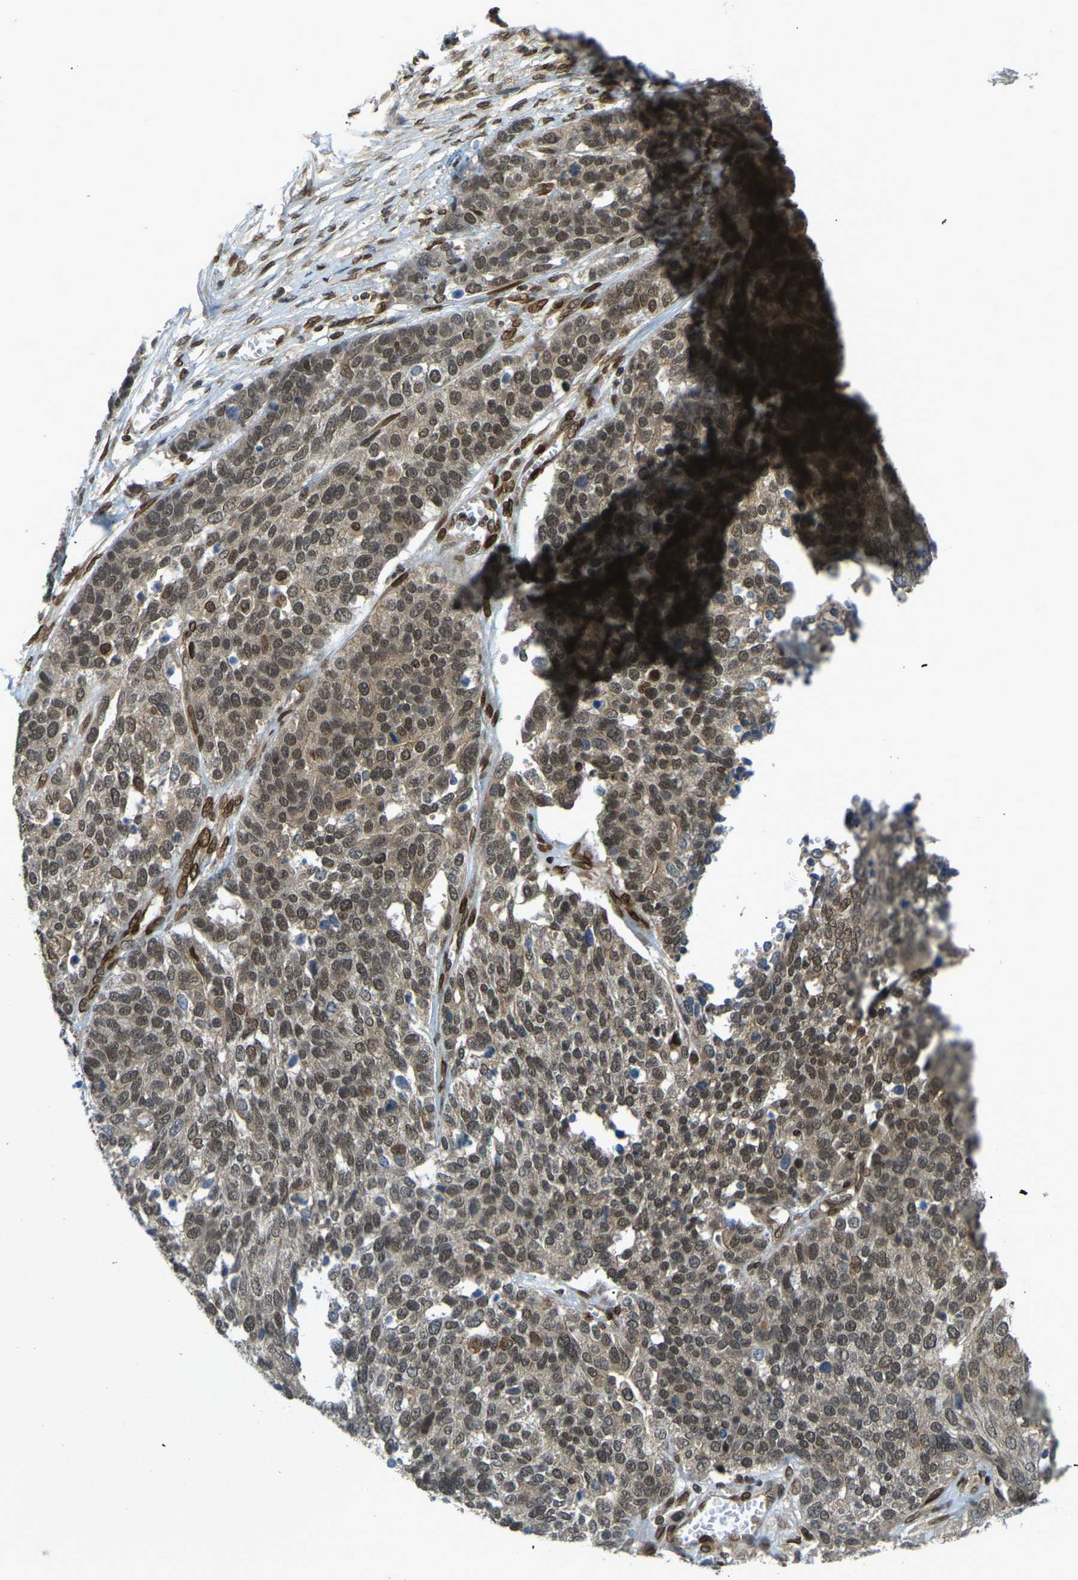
{"staining": {"intensity": "weak", "quantity": ">75%", "location": "cytoplasmic/membranous,nuclear"}, "tissue": "ovarian cancer", "cell_type": "Tumor cells", "image_type": "cancer", "snomed": [{"axis": "morphology", "description": "Cystadenocarcinoma, serous, NOS"}, {"axis": "topography", "description": "Ovary"}], "caption": "DAB (3,3'-diaminobenzidine) immunohistochemical staining of human ovarian cancer demonstrates weak cytoplasmic/membranous and nuclear protein expression in about >75% of tumor cells. The staining was performed using DAB, with brown indicating positive protein expression. Nuclei are stained blue with hematoxylin.", "gene": "SYNE1", "patient": {"sex": "female", "age": 44}}